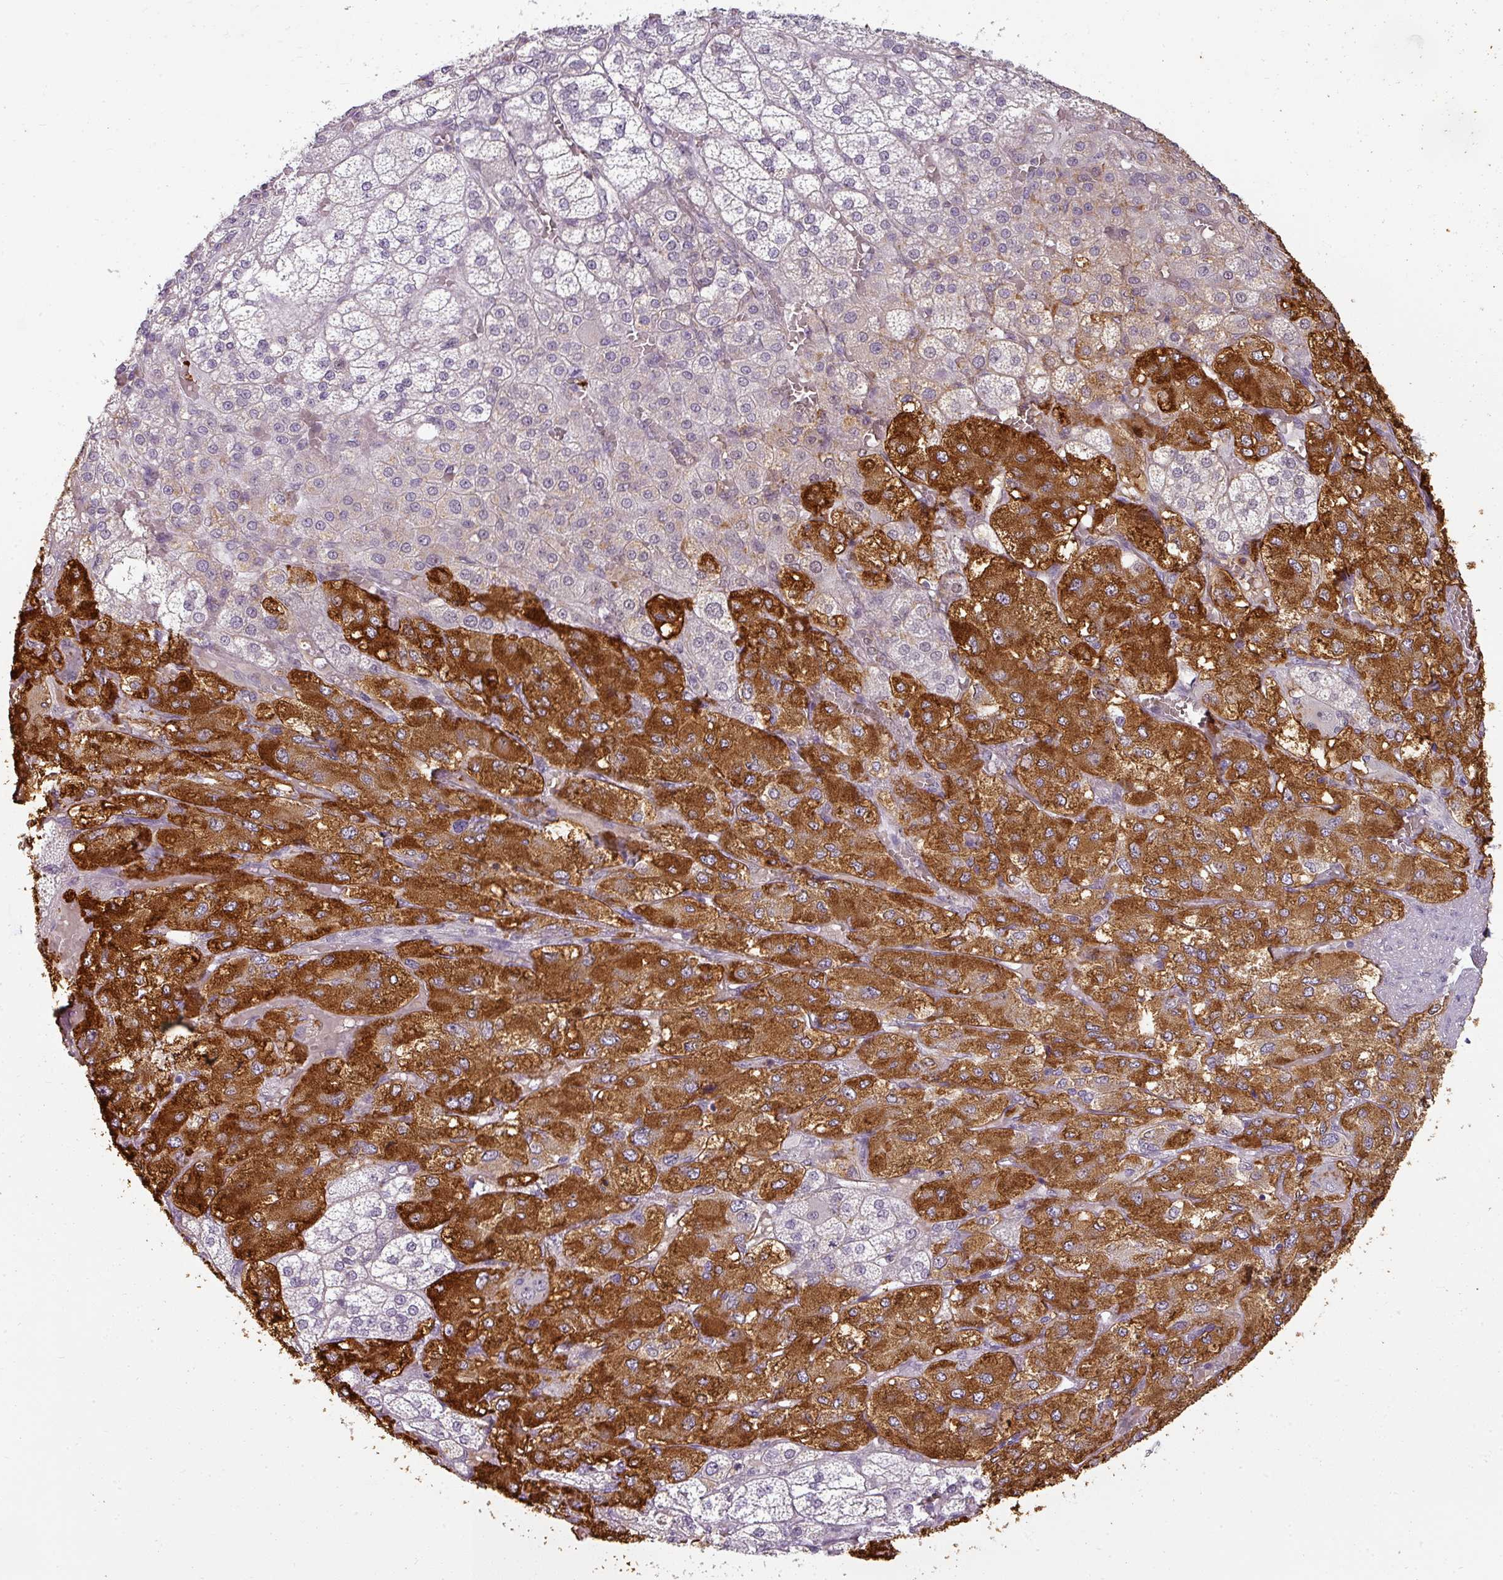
{"staining": {"intensity": "strong", "quantity": "<25%", "location": "cytoplasmic/membranous"}, "tissue": "adrenal gland", "cell_type": "Glandular cells", "image_type": "normal", "snomed": [{"axis": "morphology", "description": "Normal tissue, NOS"}, {"axis": "topography", "description": "Adrenal gland"}], "caption": "This is an image of immunohistochemistry (IHC) staining of benign adrenal gland, which shows strong positivity in the cytoplasmic/membranous of glandular cells.", "gene": "ASB1", "patient": {"sex": "female", "age": 60}}